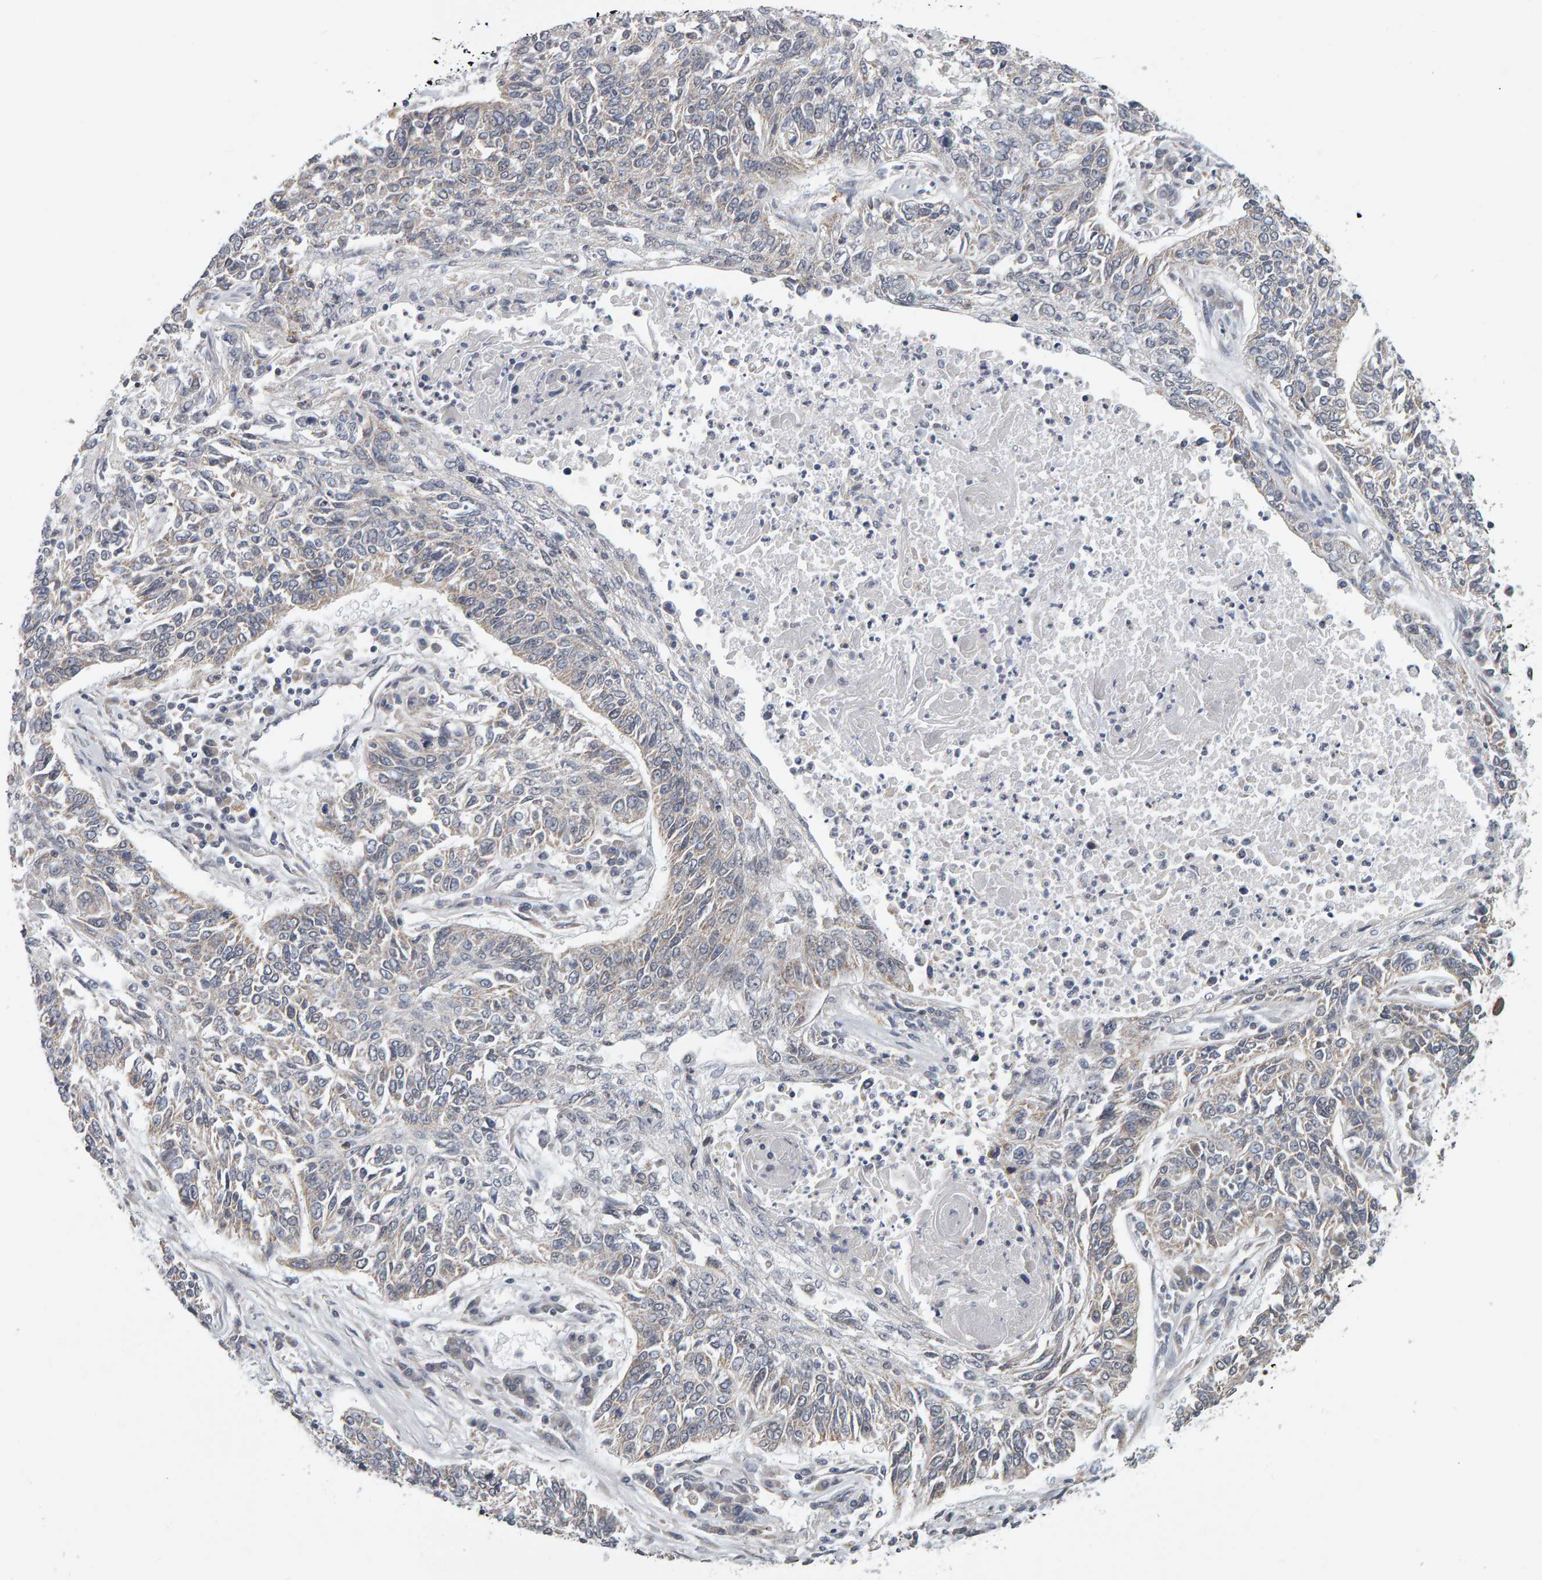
{"staining": {"intensity": "weak", "quantity": "25%-75%", "location": "cytoplasmic/membranous"}, "tissue": "lung cancer", "cell_type": "Tumor cells", "image_type": "cancer", "snomed": [{"axis": "morphology", "description": "Normal tissue, NOS"}, {"axis": "morphology", "description": "Squamous cell carcinoma, NOS"}, {"axis": "topography", "description": "Cartilage tissue"}, {"axis": "topography", "description": "Bronchus"}, {"axis": "topography", "description": "Lung"}], "caption": "Immunohistochemical staining of lung cancer (squamous cell carcinoma) demonstrates low levels of weak cytoplasmic/membranous positivity in approximately 25%-75% of tumor cells.", "gene": "DAP3", "patient": {"sex": "female", "age": 49}}